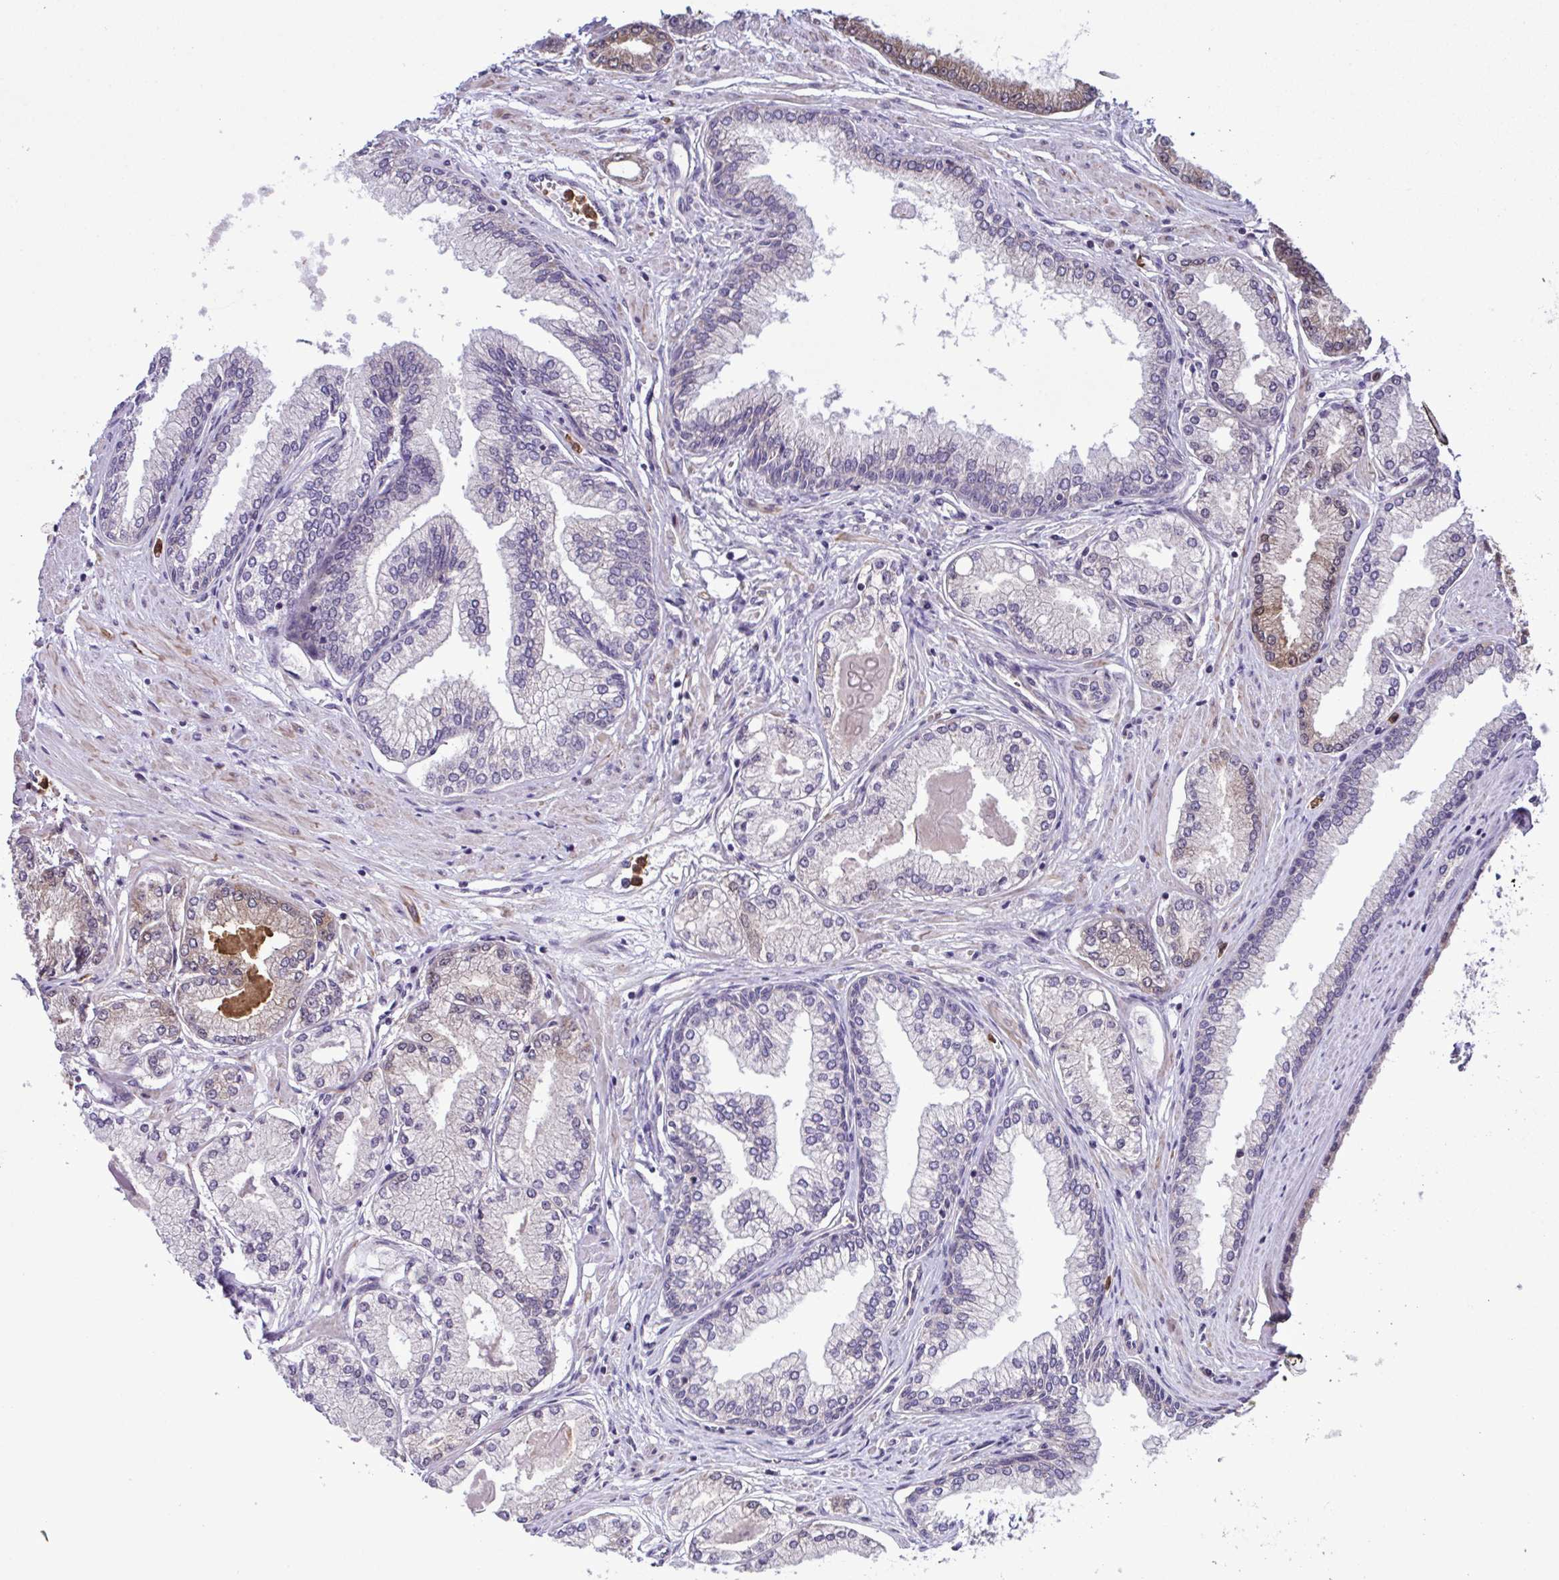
{"staining": {"intensity": "moderate", "quantity": "25%-75%", "location": "cytoplasmic/membranous,nuclear"}, "tissue": "prostate cancer", "cell_type": "Tumor cells", "image_type": "cancer", "snomed": [{"axis": "morphology", "description": "Adenocarcinoma, Low grade"}, {"axis": "topography", "description": "Prostate"}], "caption": "Moderate cytoplasmic/membranous and nuclear expression for a protein is appreciated in about 25%-75% of tumor cells of adenocarcinoma (low-grade) (prostate) using immunohistochemistry (IHC).", "gene": "CMPK1", "patient": {"sex": "male", "age": 67}}